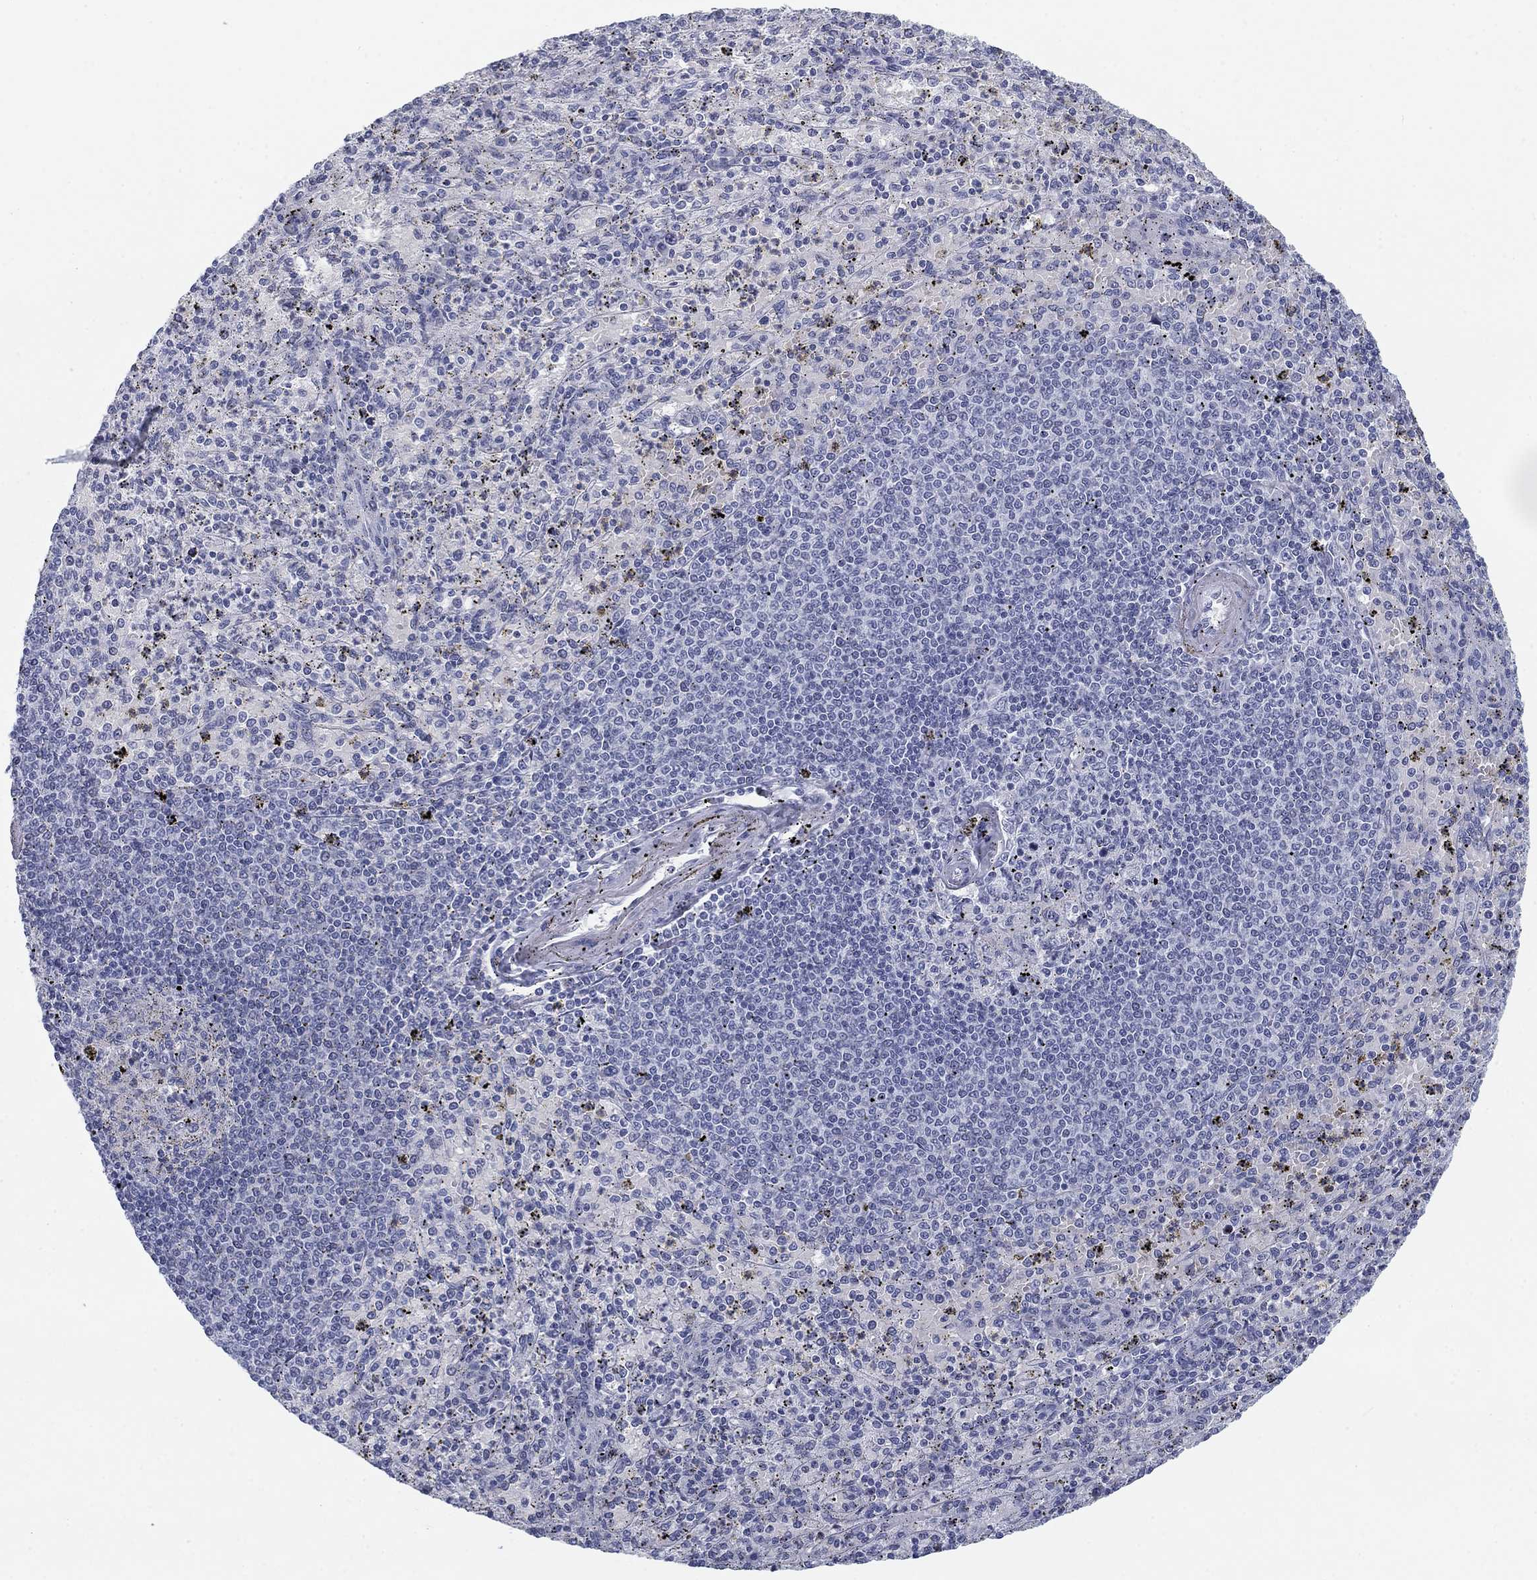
{"staining": {"intensity": "negative", "quantity": "none", "location": "none"}, "tissue": "spleen", "cell_type": "Cells in red pulp", "image_type": "normal", "snomed": [{"axis": "morphology", "description": "Normal tissue, NOS"}, {"axis": "topography", "description": "Spleen"}], "caption": "The histopathology image exhibits no significant expression in cells in red pulp of spleen.", "gene": "CALB1", "patient": {"sex": "male", "age": 60}}